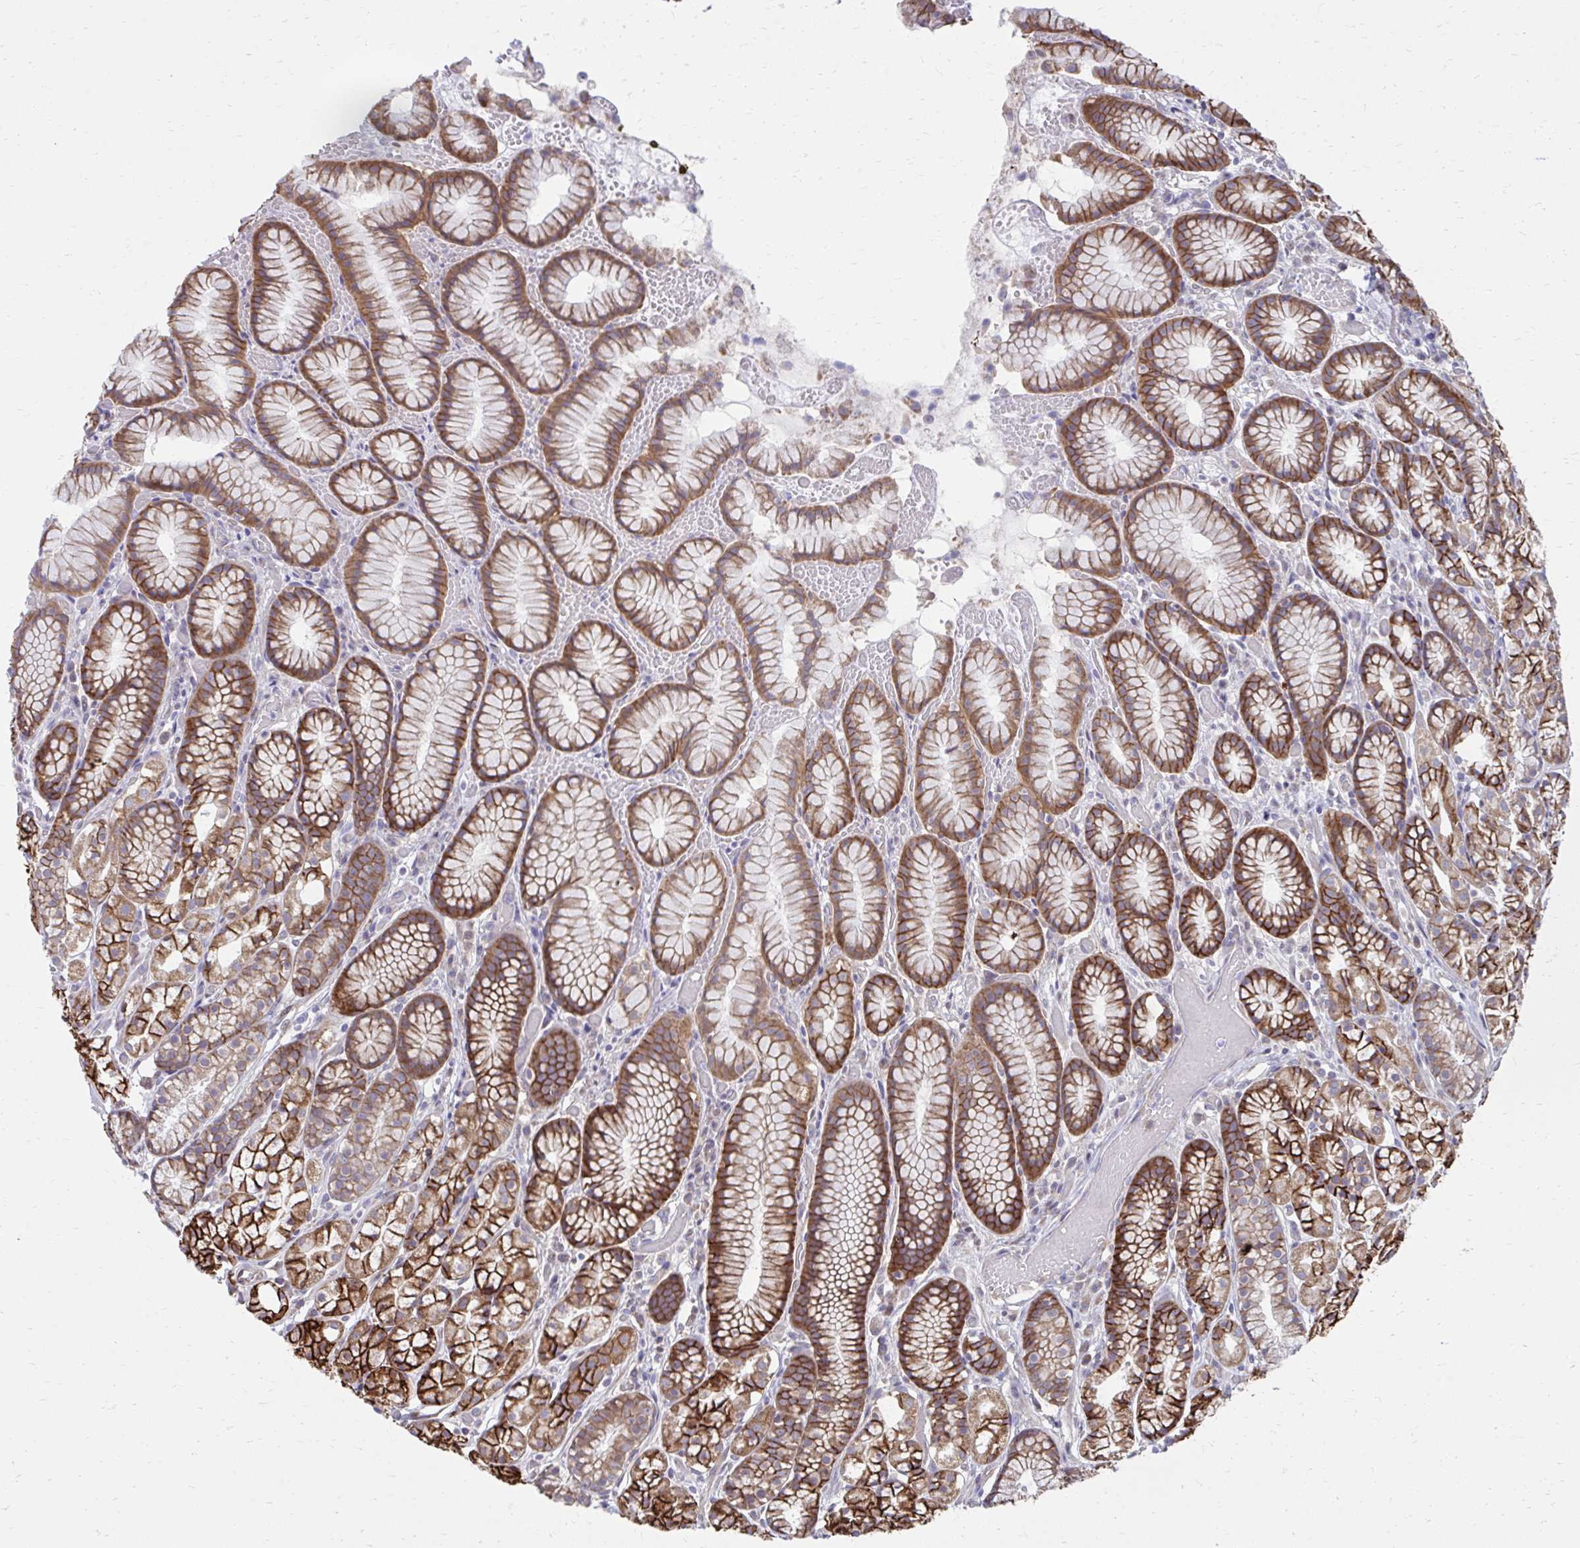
{"staining": {"intensity": "strong", "quantity": ">75%", "location": "cytoplasmic/membranous"}, "tissue": "stomach", "cell_type": "Glandular cells", "image_type": "normal", "snomed": [{"axis": "morphology", "description": "Normal tissue, NOS"}, {"axis": "topography", "description": "Smooth muscle"}, {"axis": "topography", "description": "Stomach"}], "caption": "Immunohistochemistry (IHC) histopathology image of unremarkable stomach: stomach stained using IHC reveals high levels of strong protein expression localized specifically in the cytoplasmic/membranous of glandular cells, appearing as a cytoplasmic/membranous brown color.", "gene": "ZNF778", "patient": {"sex": "male", "age": 70}}